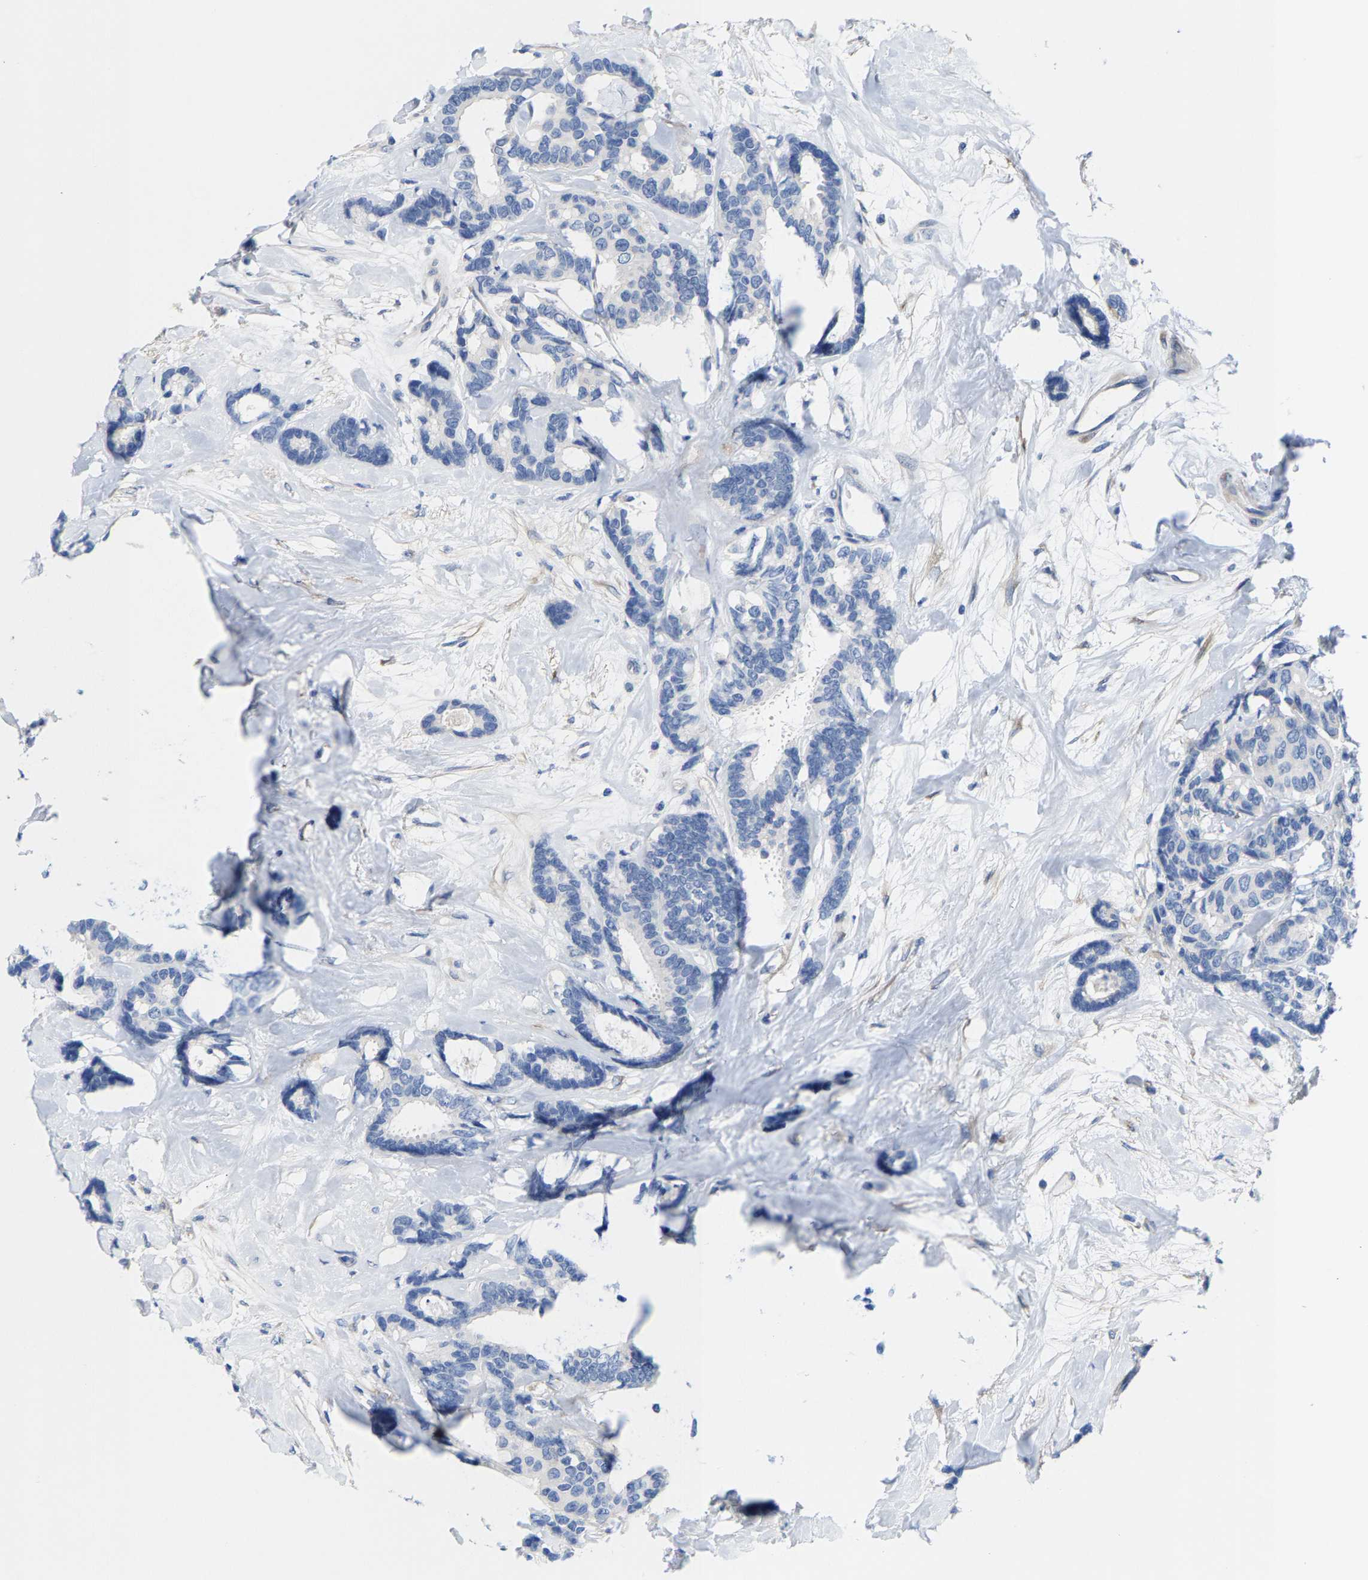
{"staining": {"intensity": "negative", "quantity": "none", "location": "none"}, "tissue": "breast cancer", "cell_type": "Tumor cells", "image_type": "cancer", "snomed": [{"axis": "morphology", "description": "Duct carcinoma"}, {"axis": "topography", "description": "Breast"}], "caption": "Immunohistochemistry (IHC) of human invasive ductal carcinoma (breast) exhibits no positivity in tumor cells.", "gene": "DSCAM", "patient": {"sex": "female", "age": 87}}